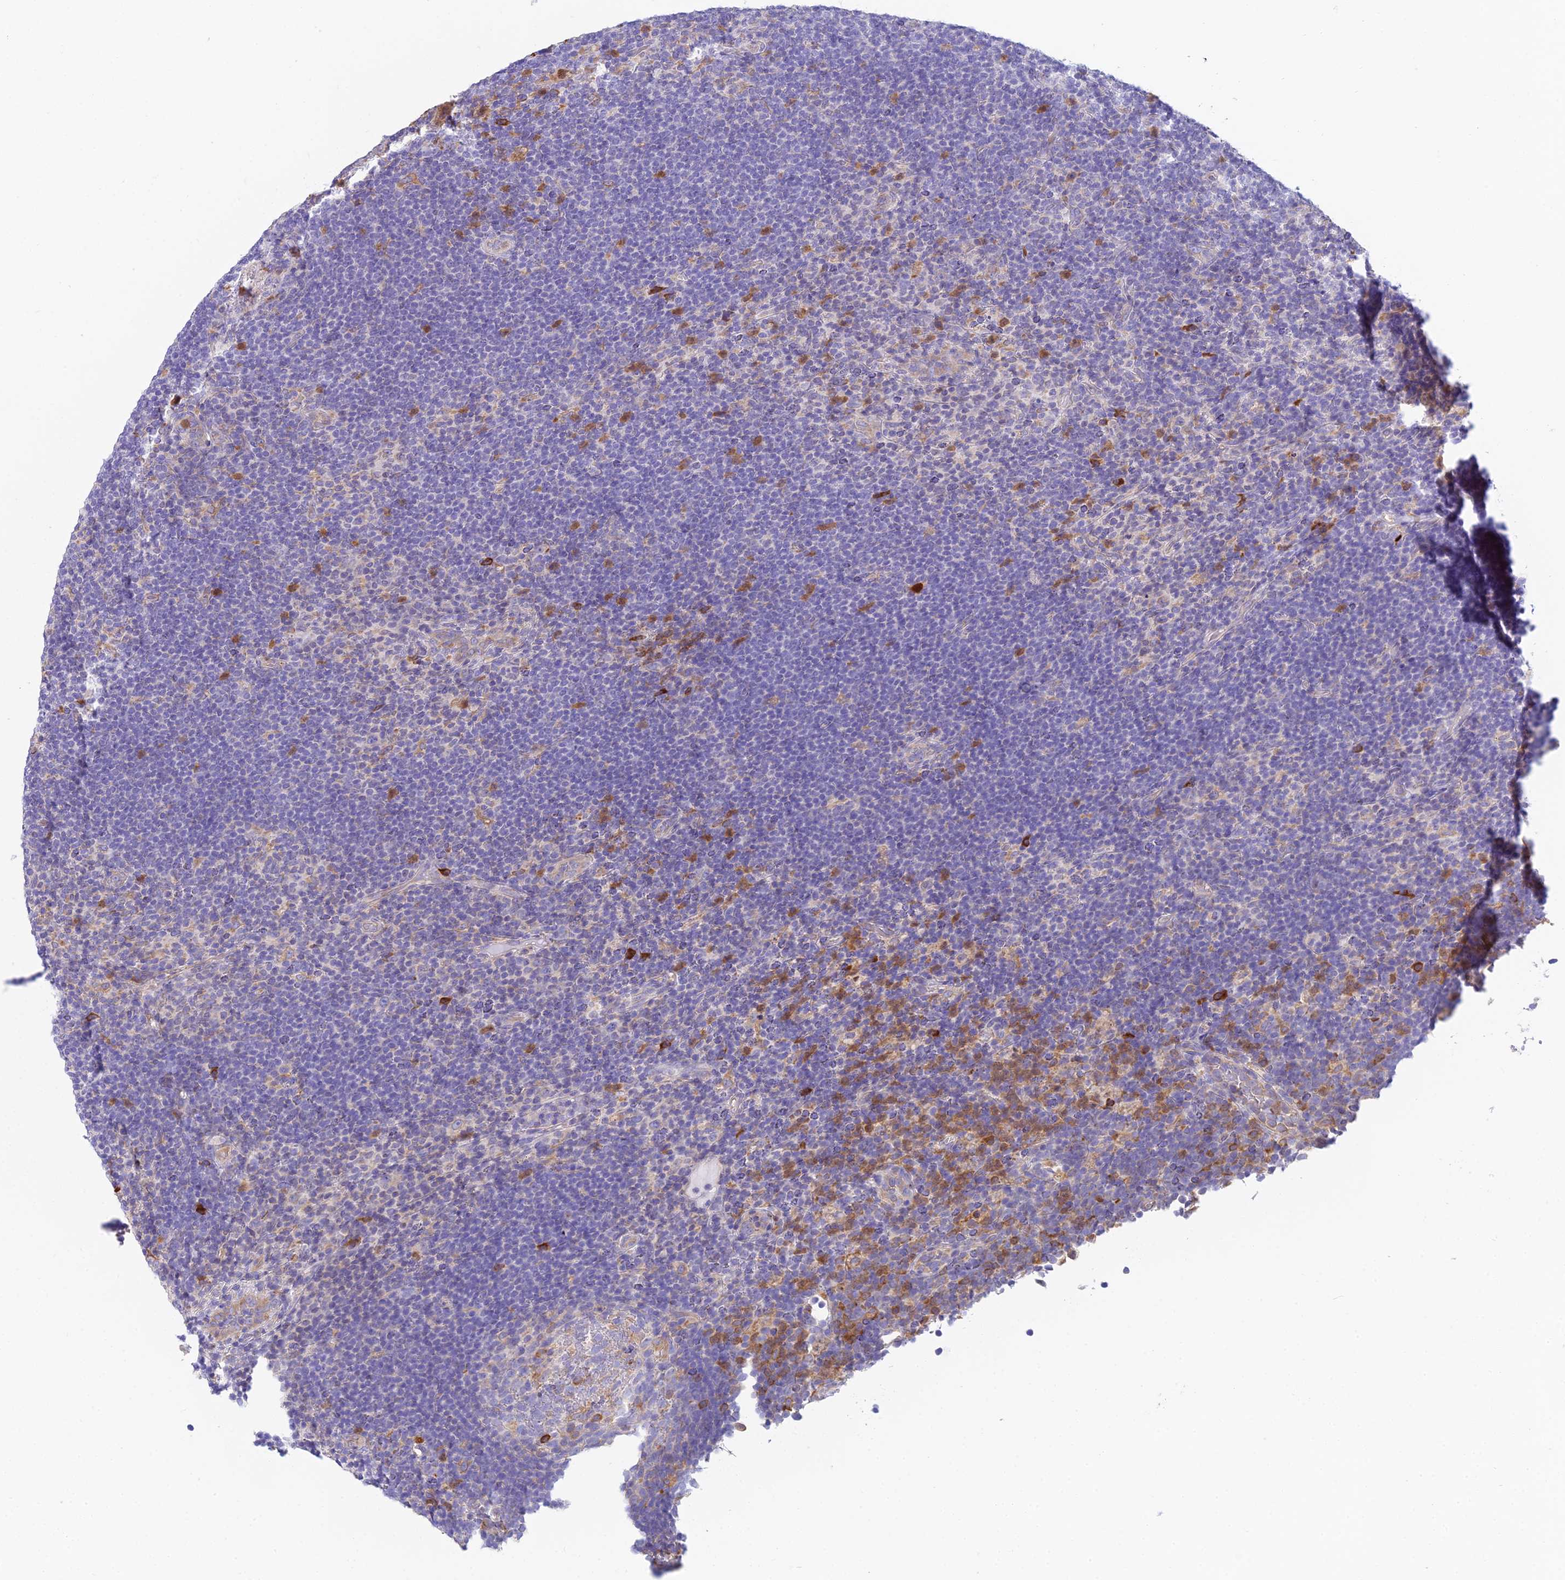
{"staining": {"intensity": "negative", "quantity": "none", "location": "none"}, "tissue": "lymphoma", "cell_type": "Tumor cells", "image_type": "cancer", "snomed": [{"axis": "morphology", "description": "Hodgkin's disease, NOS"}, {"axis": "topography", "description": "Lymph node"}], "caption": "This is an immunohistochemistry micrograph of Hodgkin's disease. There is no staining in tumor cells.", "gene": "HM13", "patient": {"sex": "female", "age": 57}}